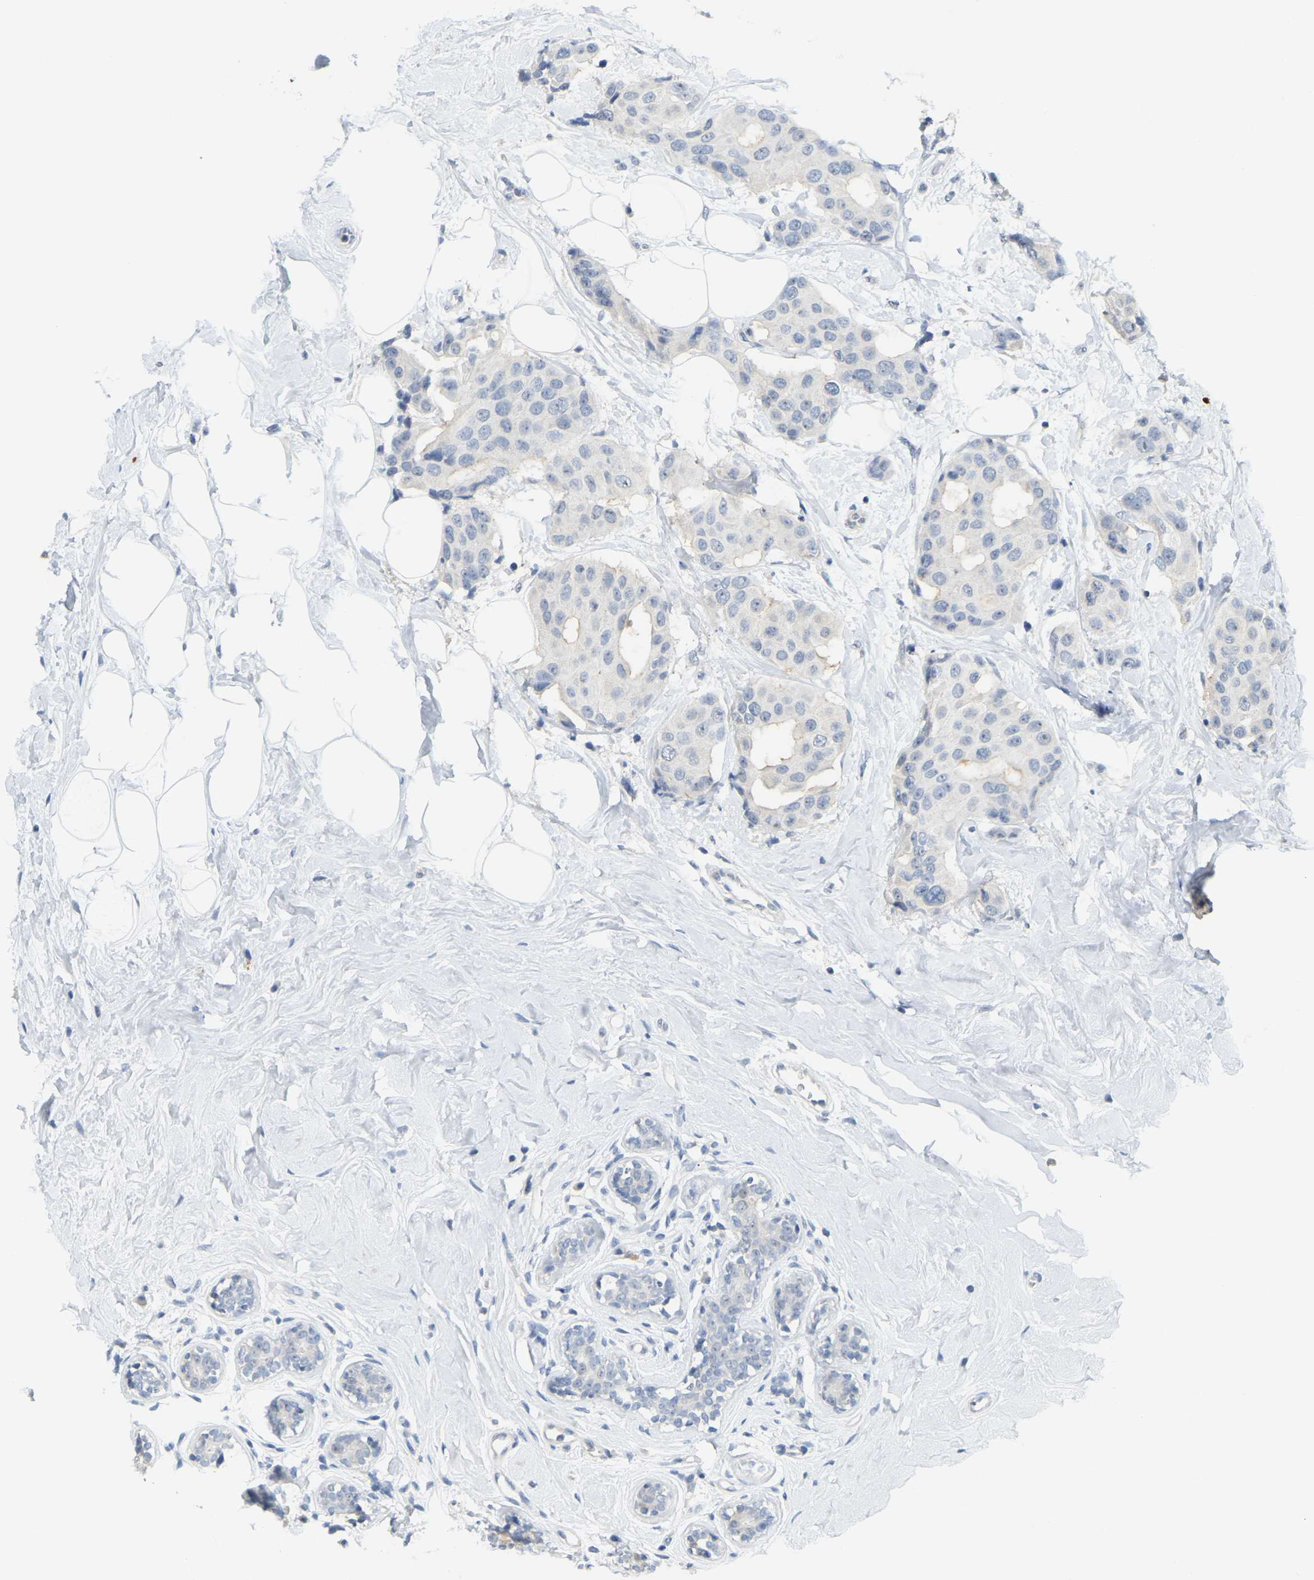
{"staining": {"intensity": "negative", "quantity": "none", "location": "none"}, "tissue": "breast cancer", "cell_type": "Tumor cells", "image_type": "cancer", "snomed": [{"axis": "morphology", "description": "Normal tissue, NOS"}, {"axis": "morphology", "description": "Duct carcinoma"}, {"axis": "topography", "description": "Breast"}], "caption": "High magnification brightfield microscopy of invasive ductal carcinoma (breast) stained with DAB (3,3'-diaminobenzidine) (brown) and counterstained with hematoxylin (blue): tumor cells show no significant expression.", "gene": "BRF2", "patient": {"sex": "female", "age": 39}}